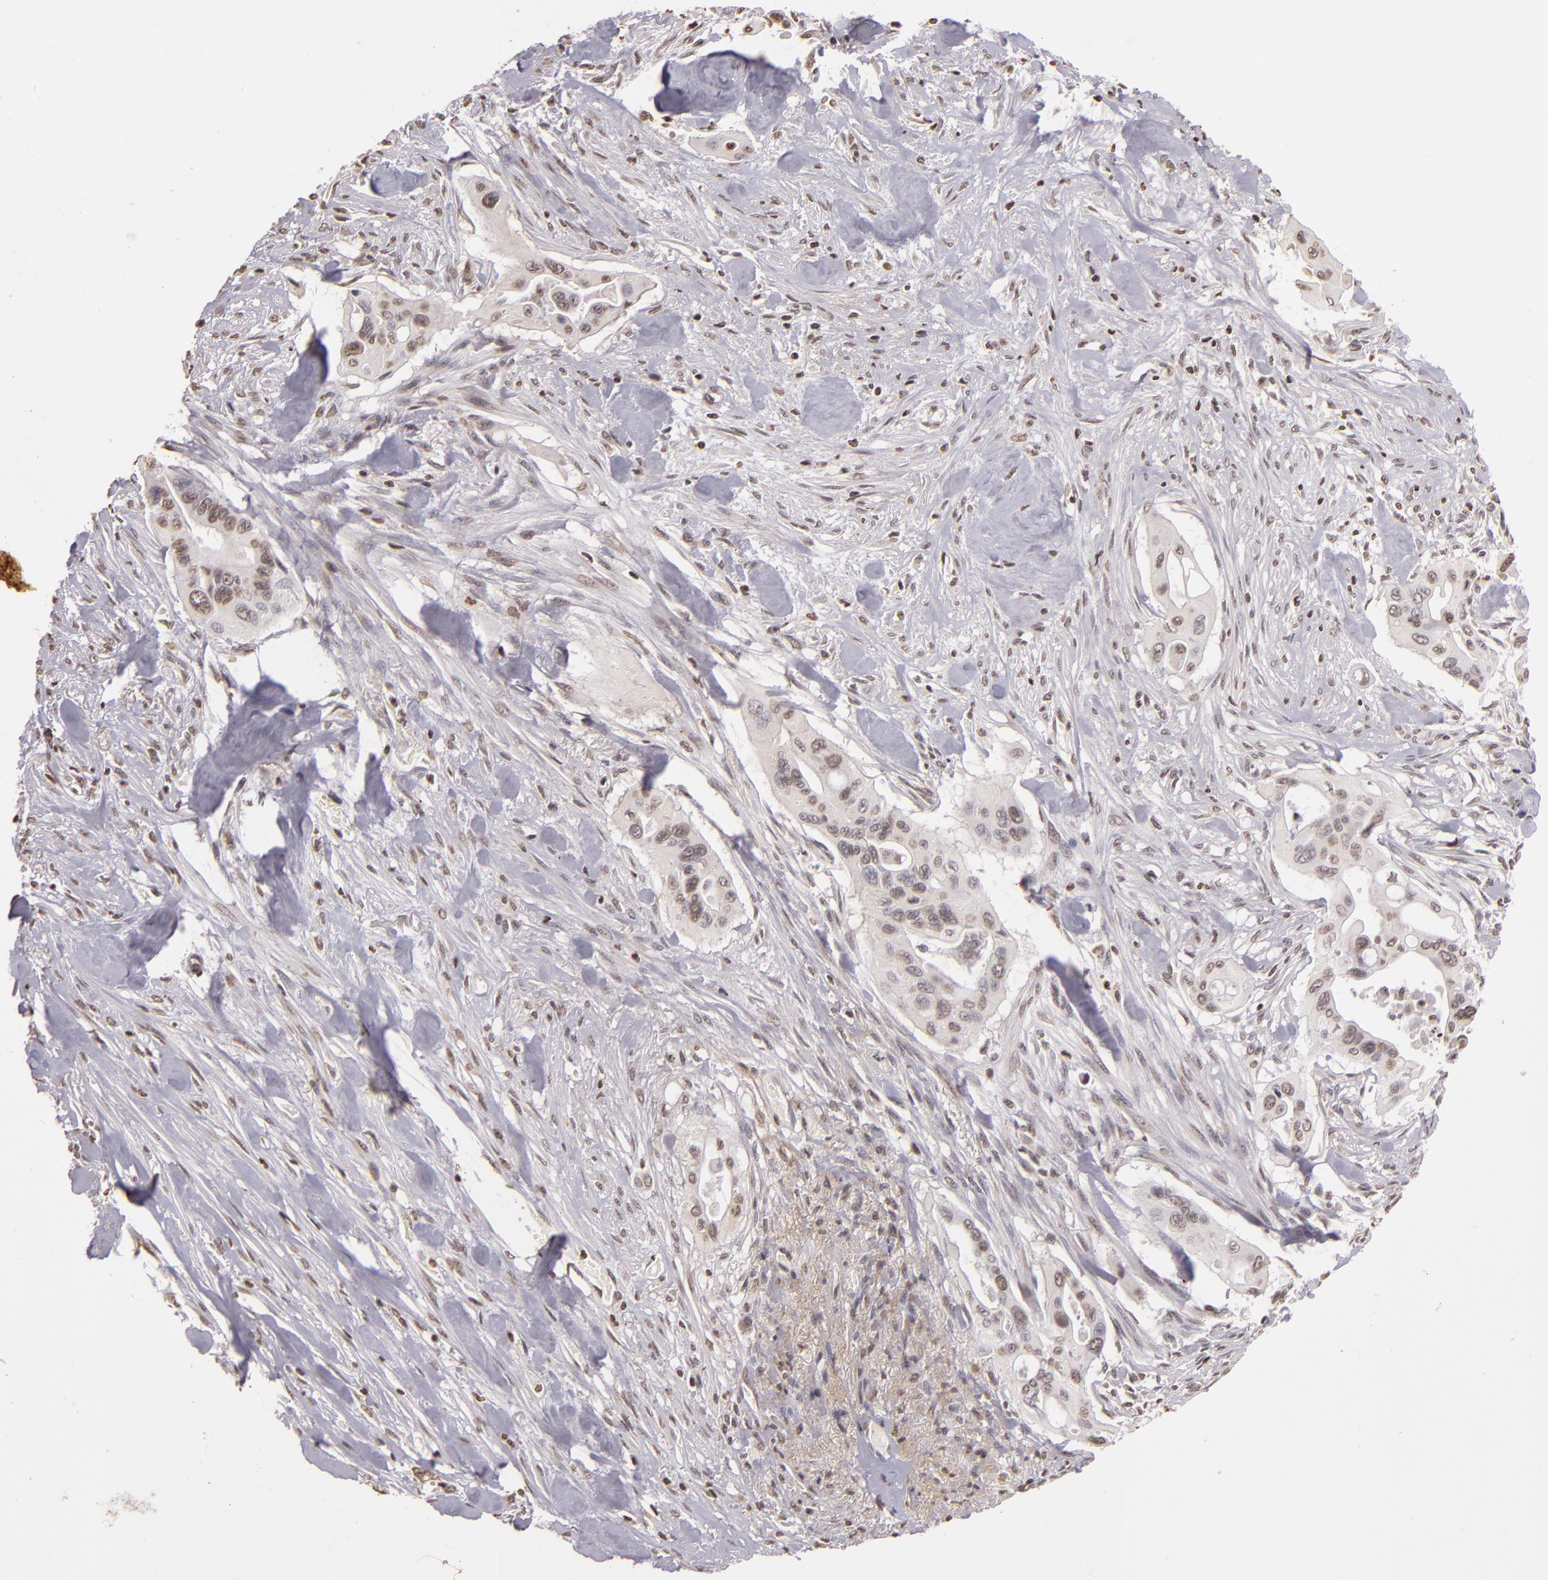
{"staining": {"intensity": "weak", "quantity": "25%-75%", "location": "nuclear"}, "tissue": "pancreatic cancer", "cell_type": "Tumor cells", "image_type": "cancer", "snomed": [{"axis": "morphology", "description": "Adenocarcinoma, NOS"}, {"axis": "topography", "description": "Pancreas"}], "caption": "Pancreatic cancer (adenocarcinoma) stained for a protein displays weak nuclear positivity in tumor cells.", "gene": "THRB", "patient": {"sex": "male", "age": 77}}